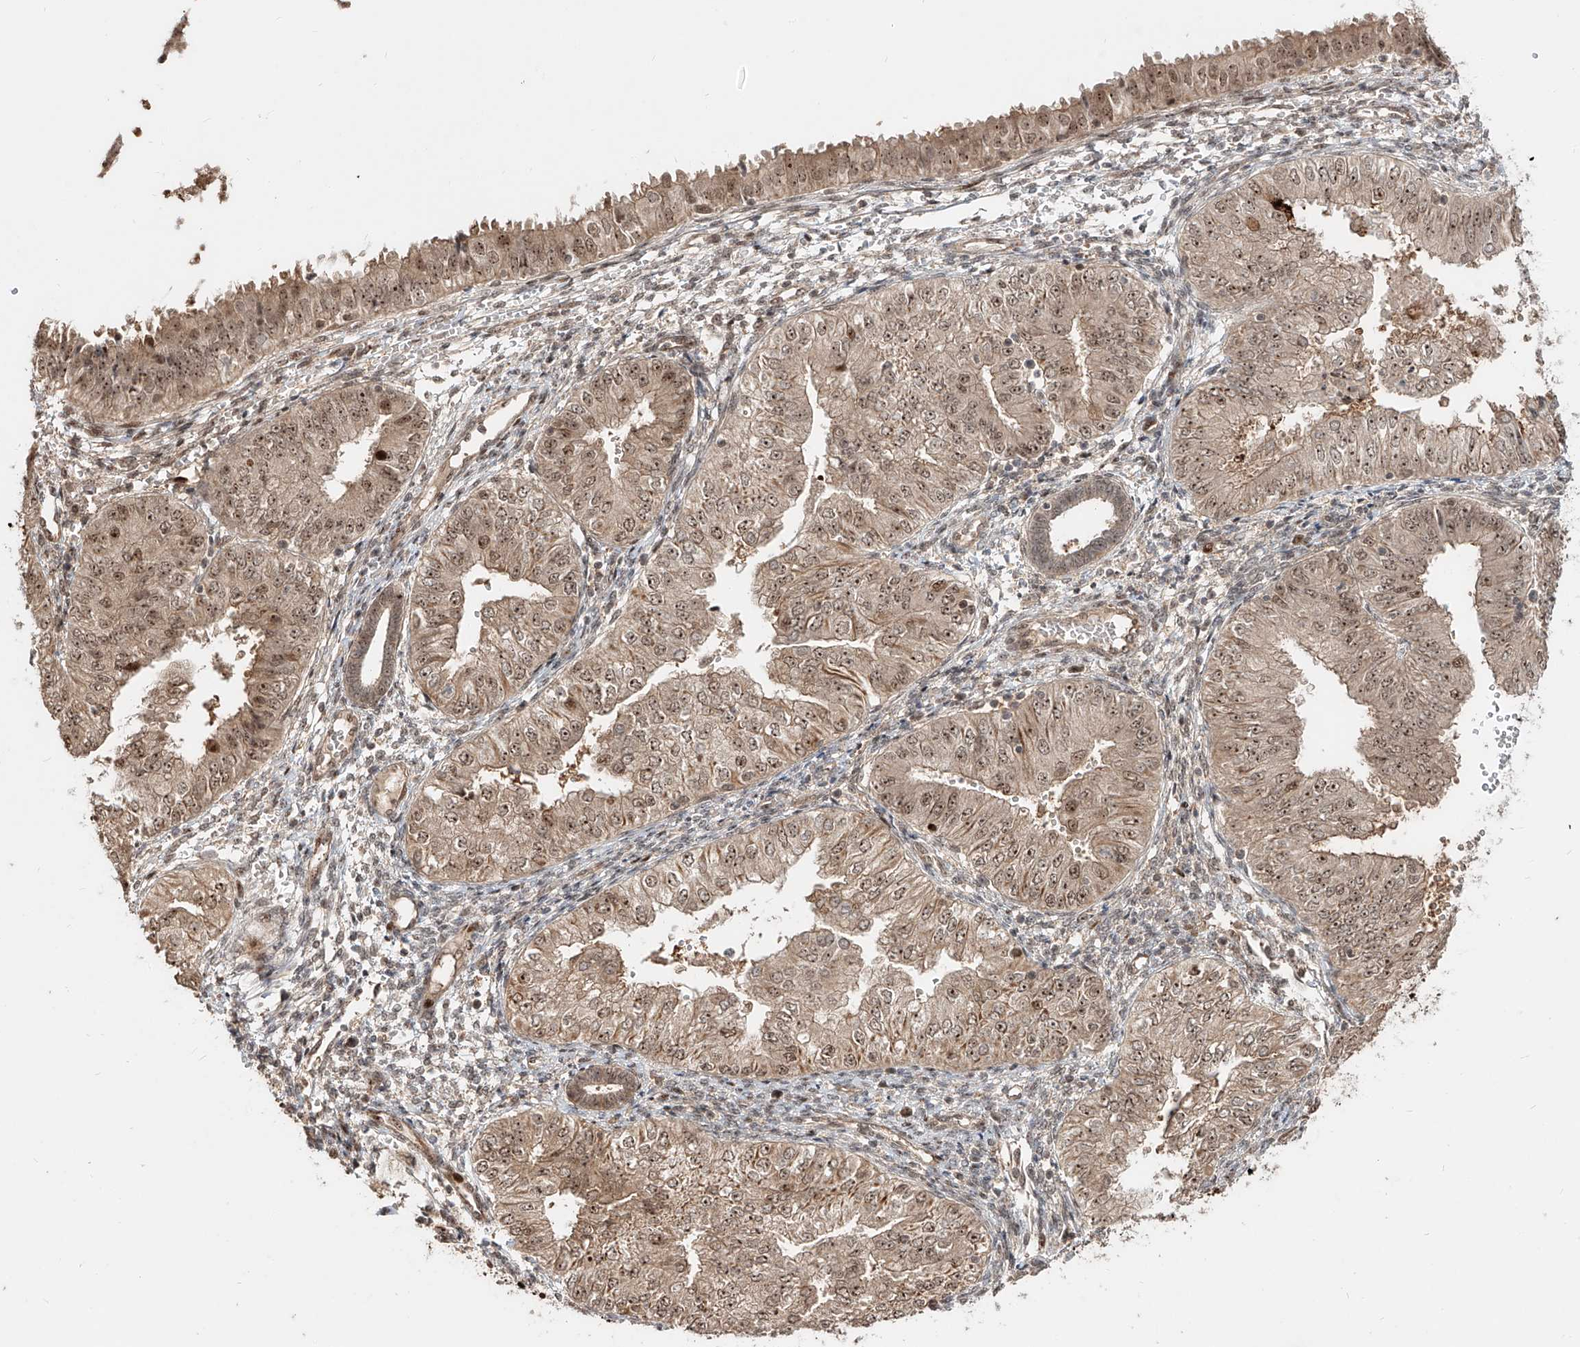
{"staining": {"intensity": "moderate", "quantity": ">75%", "location": "cytoplasmic/membranous,nuclear"}, "tissue": "endometrial cancer", "cell_type": "Tumor cells", "image_type": "cancer", "snomed": [{"axis": "morphology", "description": "Normal tissue, NOS"}, {"axis": "morphology", "description": "Adenocarcinoma, NOS"}, {"axis": "topography", "description": "Endometrium"}], "caption": "IHC of human endometrial adenocarcinoma exhibits medium levels of moderate cytoplasmic/membranous and nuclear staining in about >75% of tumor cells.", "gene": "ZNF710", "patient": {"sex": "female", "age": 53}}